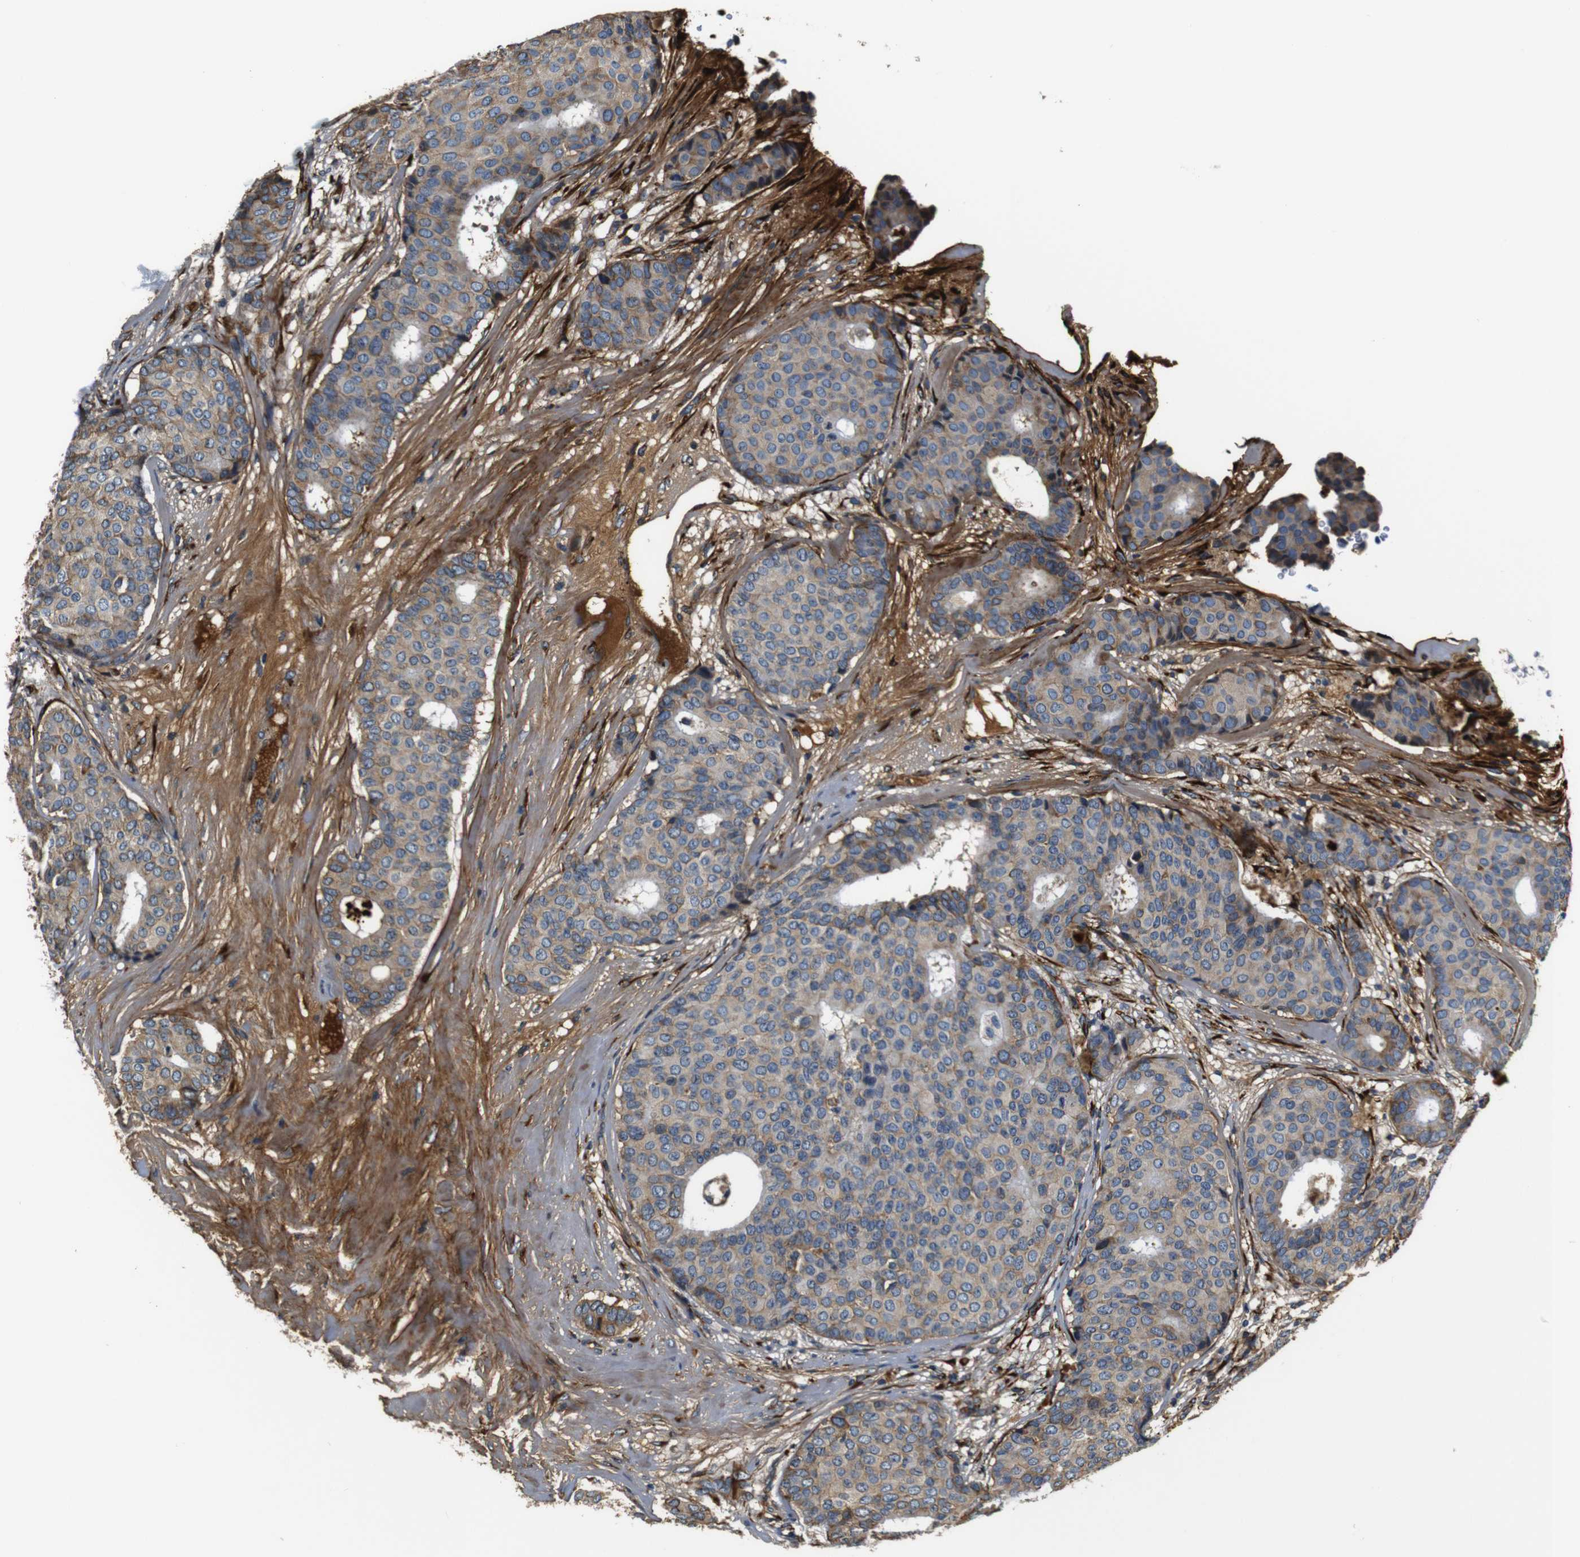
{"staining": {"intensity": "weak", "quantity": ">75%", "location": "cytoplasmic/membranous"}, "tissue": "breast cancer", "cell_type": "Tumor cells", "image_type": "cancer", "snomed": [{"axis": "morphology", "description": "Duct carcinoma"}, {"axis": "topography", "description": "Breast"}], "caption": "A brown stain shows weak cytoplasmic/membranous staining of a protein in breast cancer tumor cells.", "gene": "COL1A1", "patient": {"sex": "female", "age": 75}}